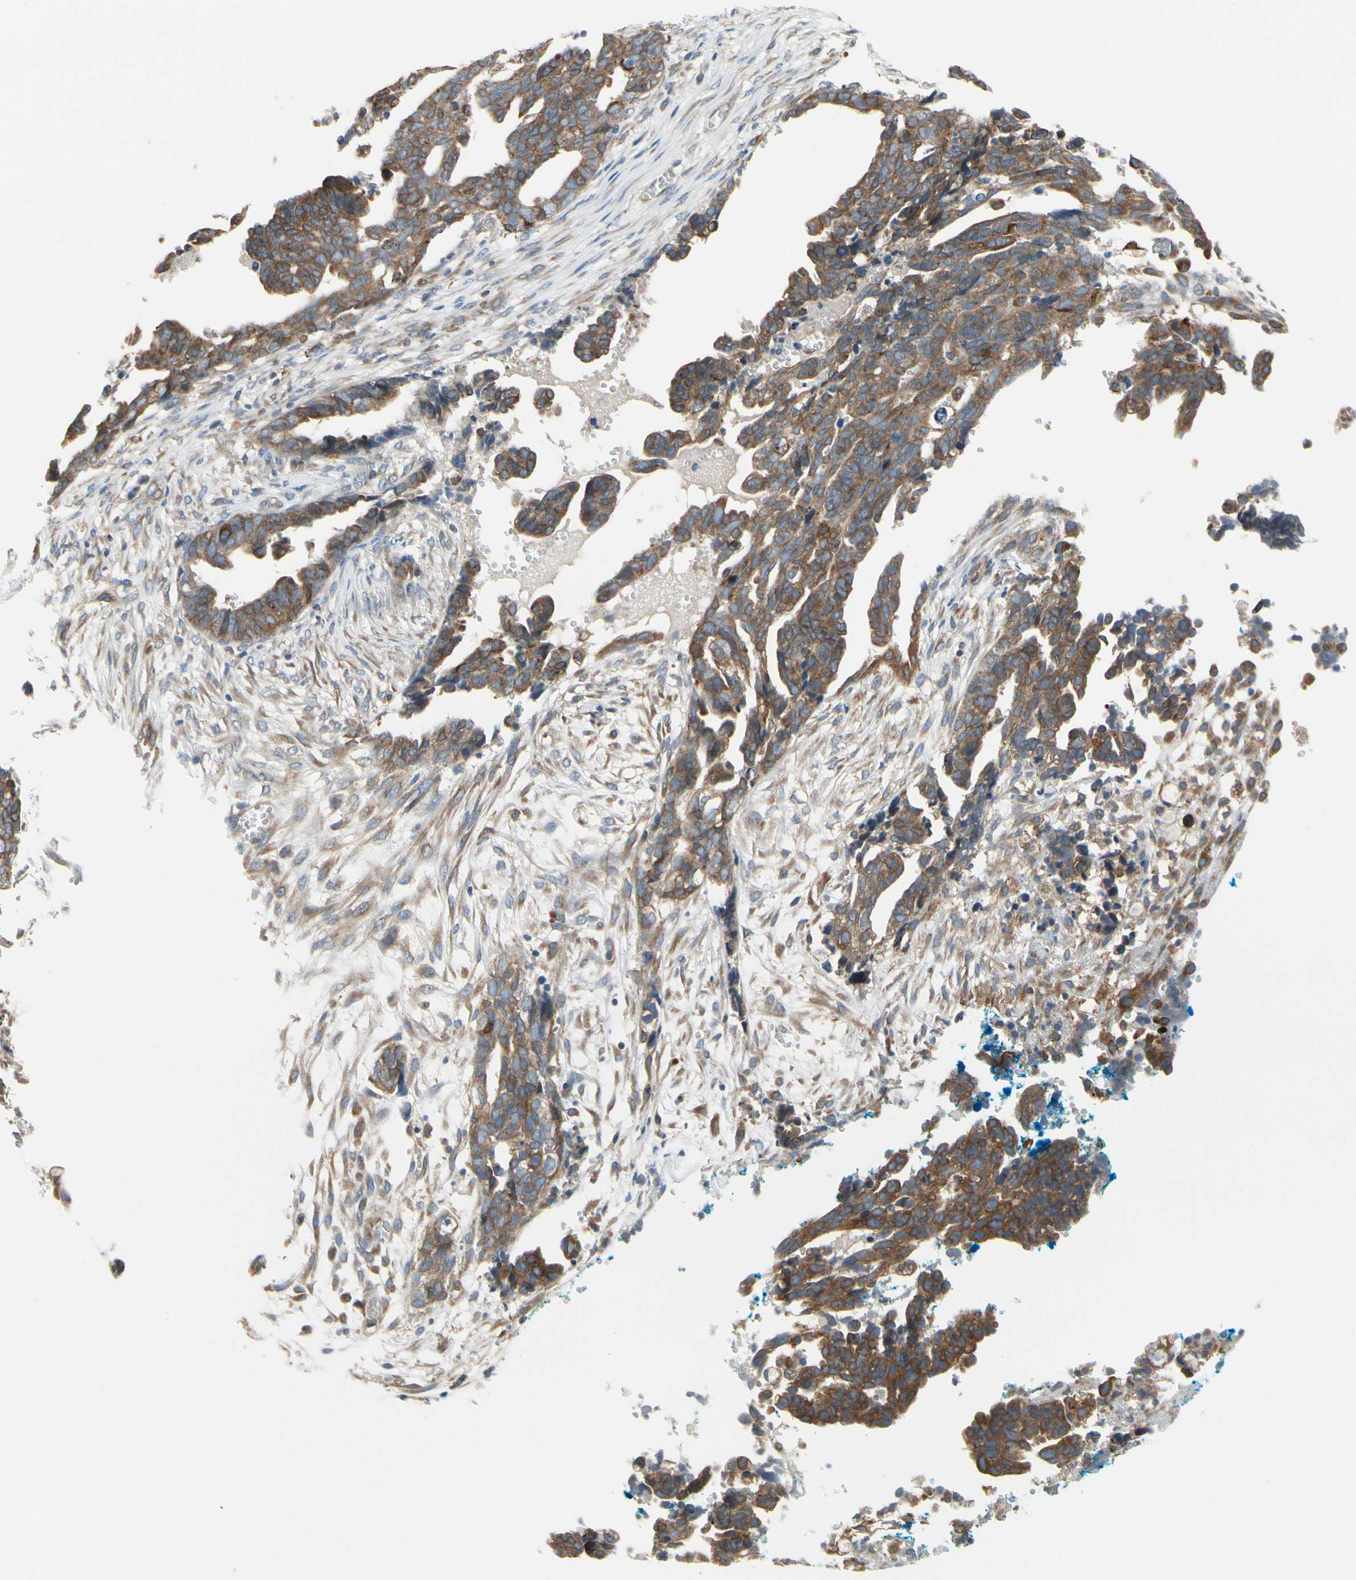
{"staining": {"intensity": "moderate", "quantity": ">75%", "location": "cytoplasmic/membranous"}, "tissue": "ovarian cancer", "cell_type": "Tumor cells", "image_type": "cancer", "snomed": [{"axis": "morphology", "description": "Normal tissue, NOS"}, {"axis": "morphology", "description": "Cystadenocarcinoma, serous, NOS"}, {"axis": "topography", "description": "Fallopian tube"}, {"axis": "topography", "description": "Ovary"}], "caption": "There is medium levels of moderate cytoplasmic/membranous expression in tumor cells of ovarian cancer, as demonstrated by immunohistochemical staining (brown color).", "gene": "CLCC1", "patient": {"sex": "female", "age": 56}}